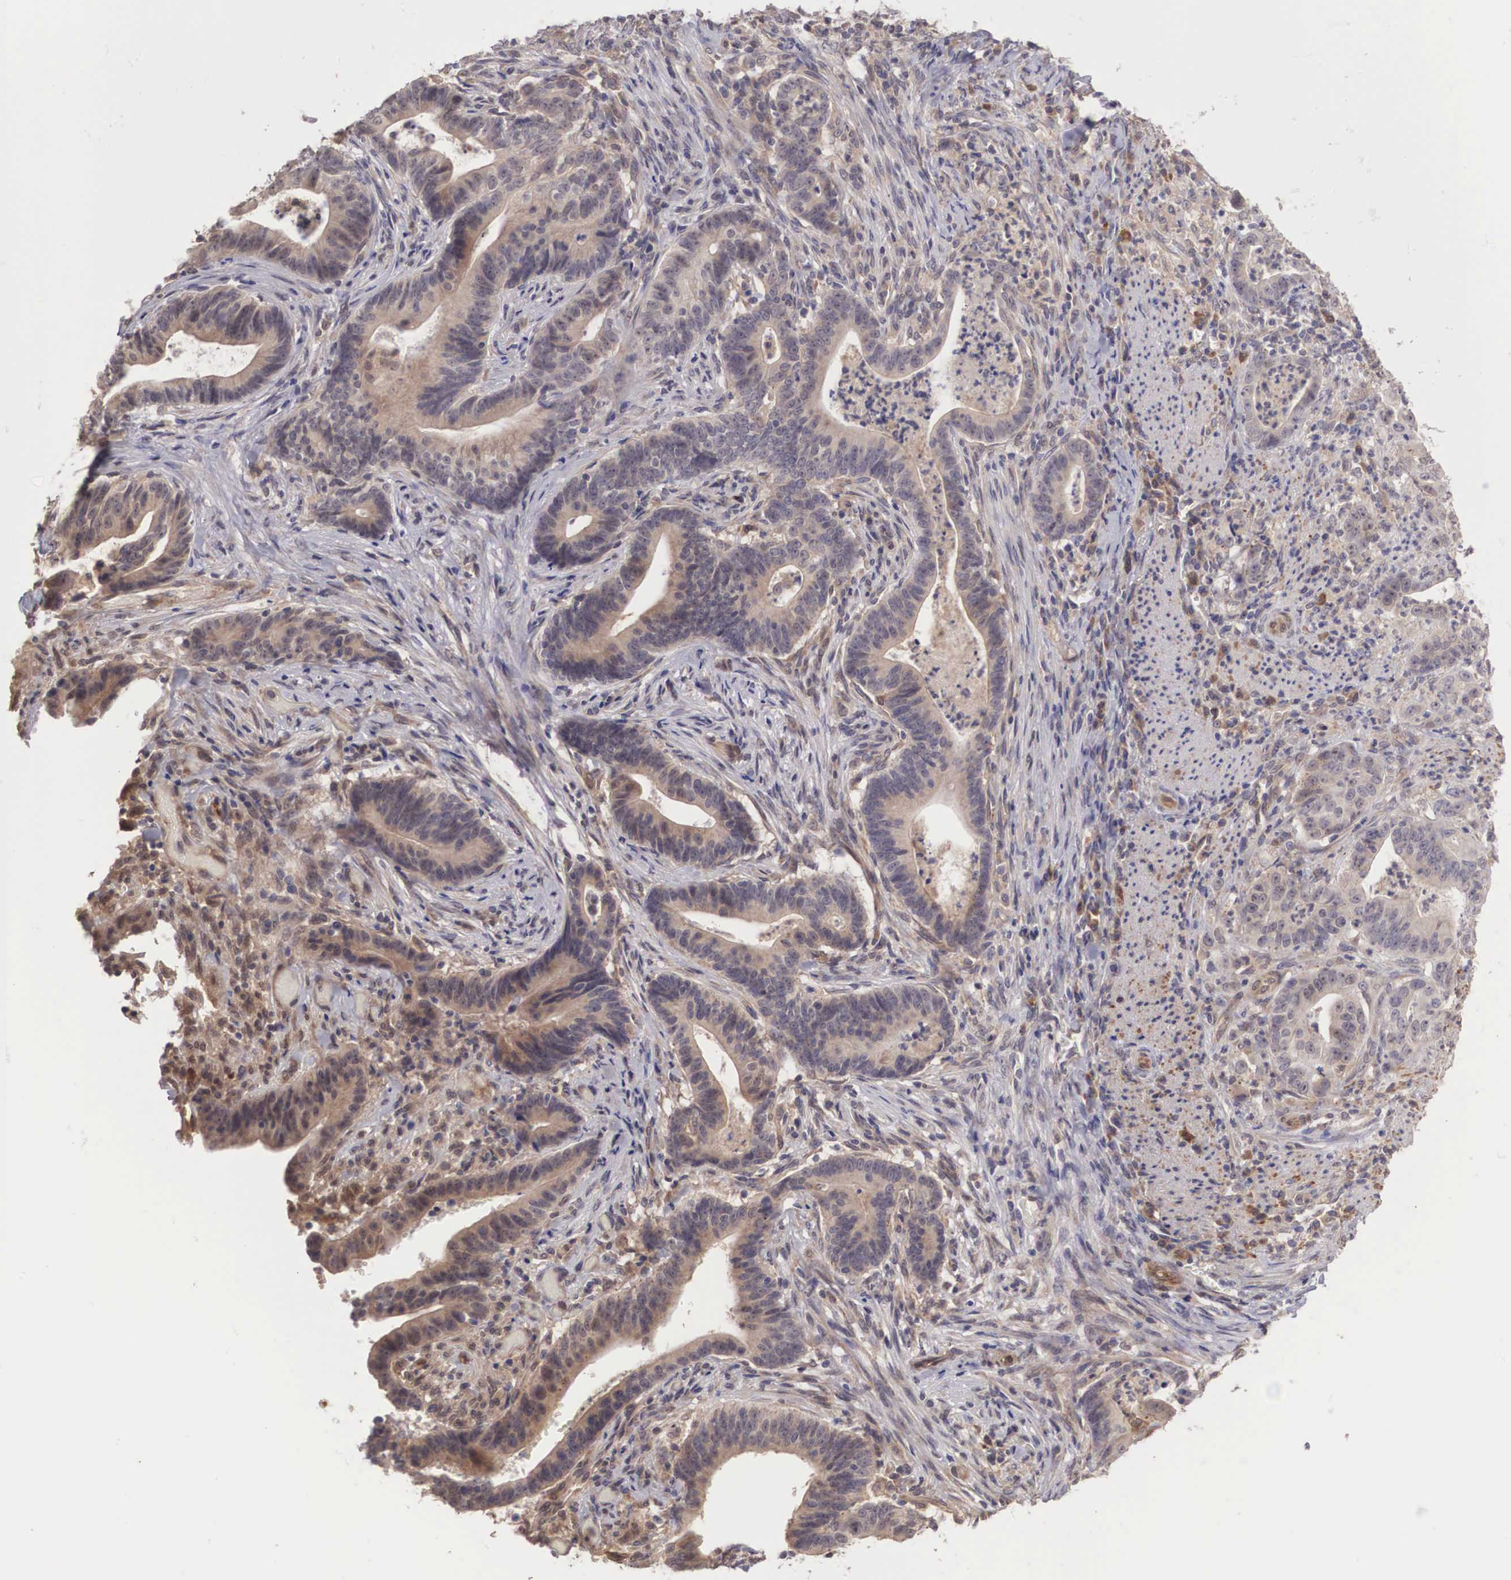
{"staining": {"intensity": "weak", "quantity": ">75%", "location": "cytoplasmic/membranous"}, "tissue": "stomach cancer", "cell_type": "Tumor cells", "image_type": "cancer", "snomed": [{"axis": "morphology", "description": "Adenocarcinoma, NOS"}, {"axis": "topography", "description": "Stomach, lower"}], "caption": "High-magnification brightfield microscopy of stomach cancer stained with DAB (brown) and counterstained with hematoxylin (blue). tumor cells exhibit weak cytoplasmic/membranous staining is identified in about>75% of cells.", "gene": "DNAJB7", "patient": {"sex": "female", "age": 86}}